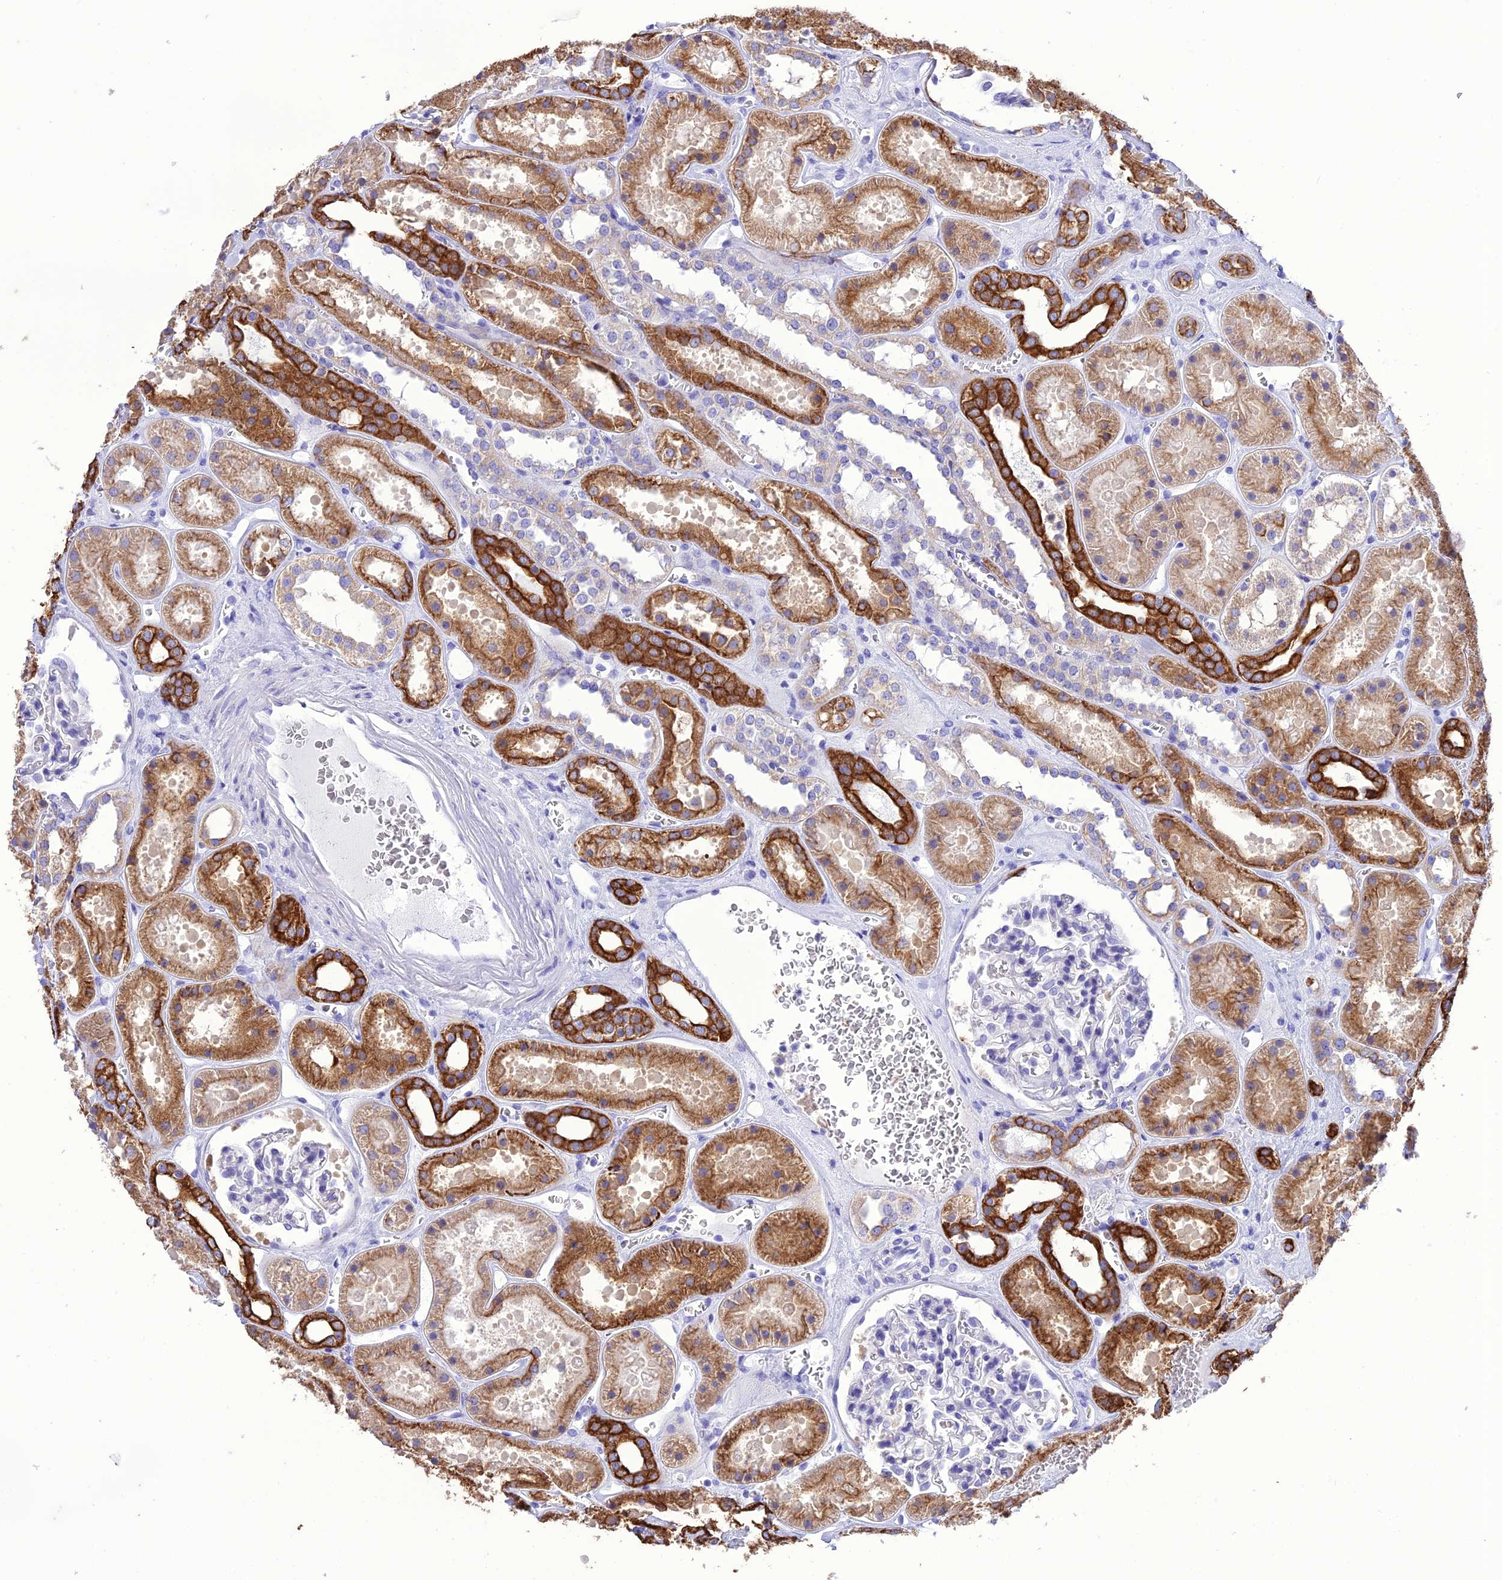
{"staining": {"intensity": "negative", "quantity": "none", "location": "none"}, "tissue": "kidney", "cell_type": "Cells in glomeruli", "image_type": "normal", "snomed": [{"axis": "morphology", "description": "Normal tissue, NOS"}, {"axis": "topography", "description": "Kidney"}], "caption": "The histopathology image exhibits no significant positivity in cells in glomeruli of kidney.", "gene": "VPS52", "patient": {"sex": "female", "age": 41}}